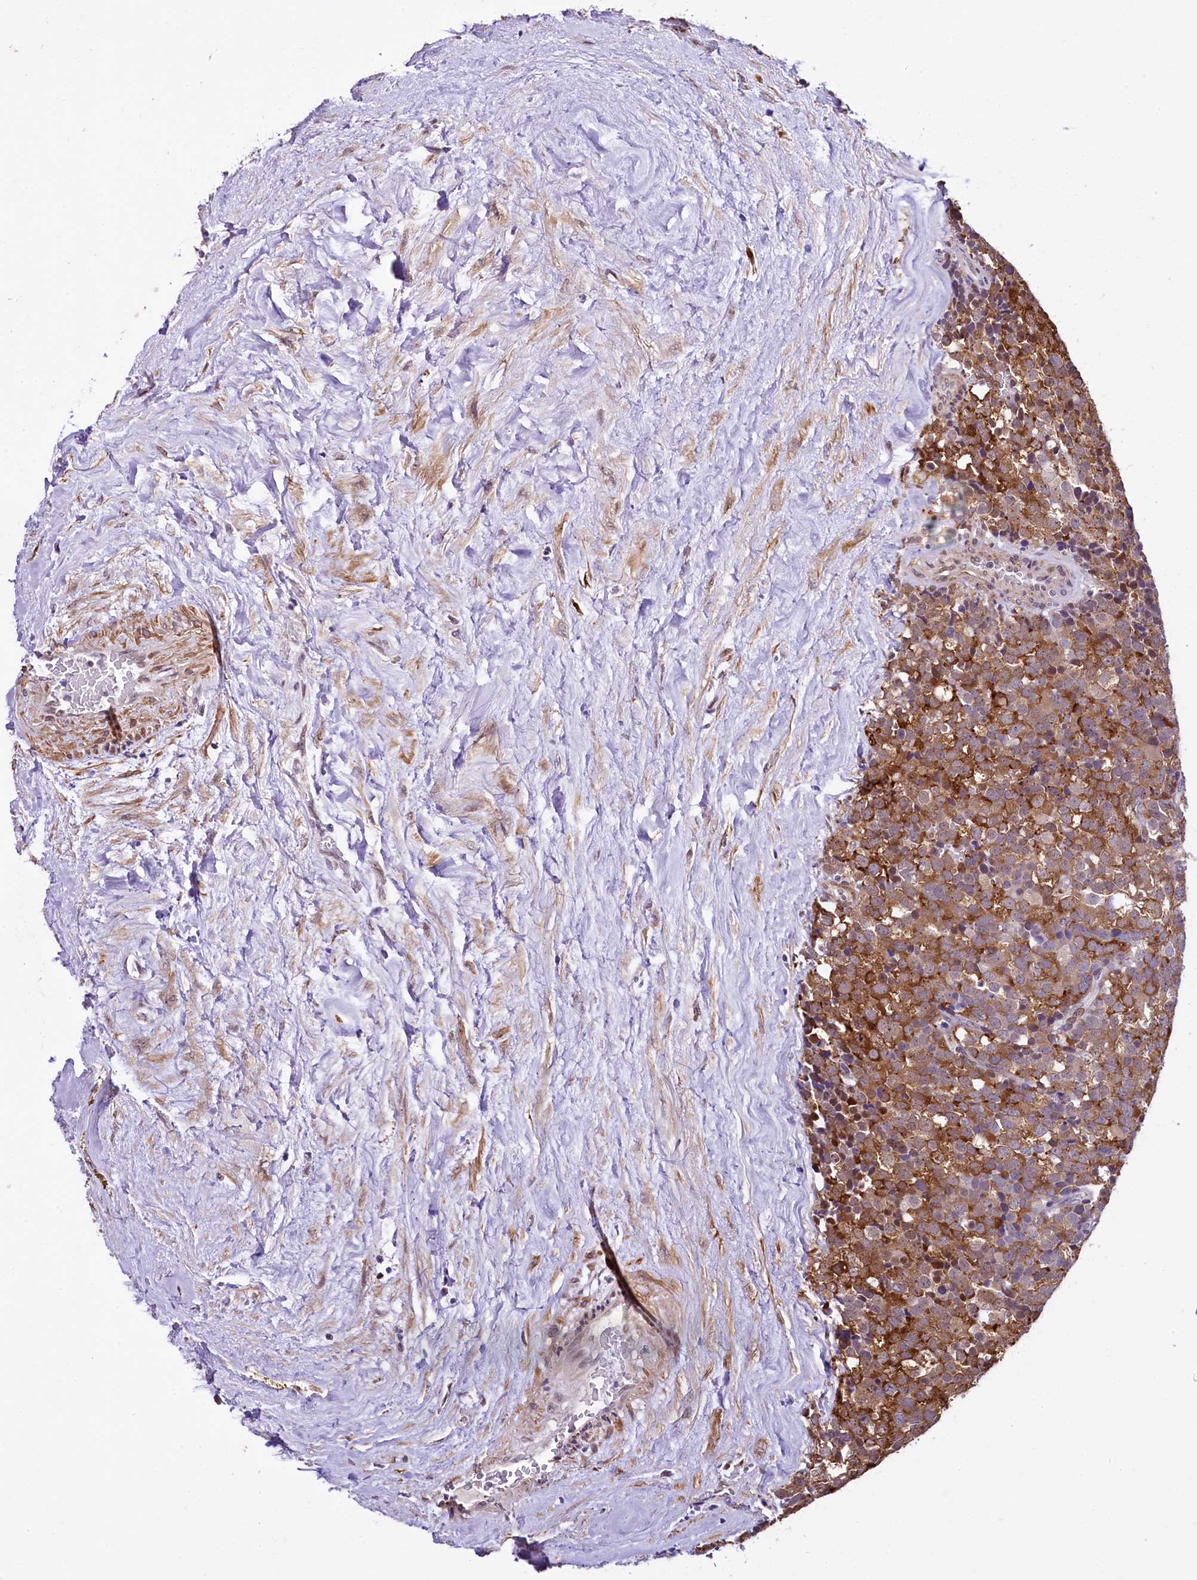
{"staining": {"intensity": "moderate", "quantity": ">75%", "location": "cytoplasmic/membranous"}, "tissue": "testis cancer", "cell_type": "Tumor cells", "image_type": "cancer", "snomed": [{"axis": "morphology", "description": "Seminoma, NOS"}, {"axis": "topography", "description": "Testis"}], "caption": "A brown stain highlights moderate cytoplasmic/membranous positivity of a protein in testis seminoma tumor cells.", "gene": "SAMD10", "patient": {"sex": "male", "age": 71}}